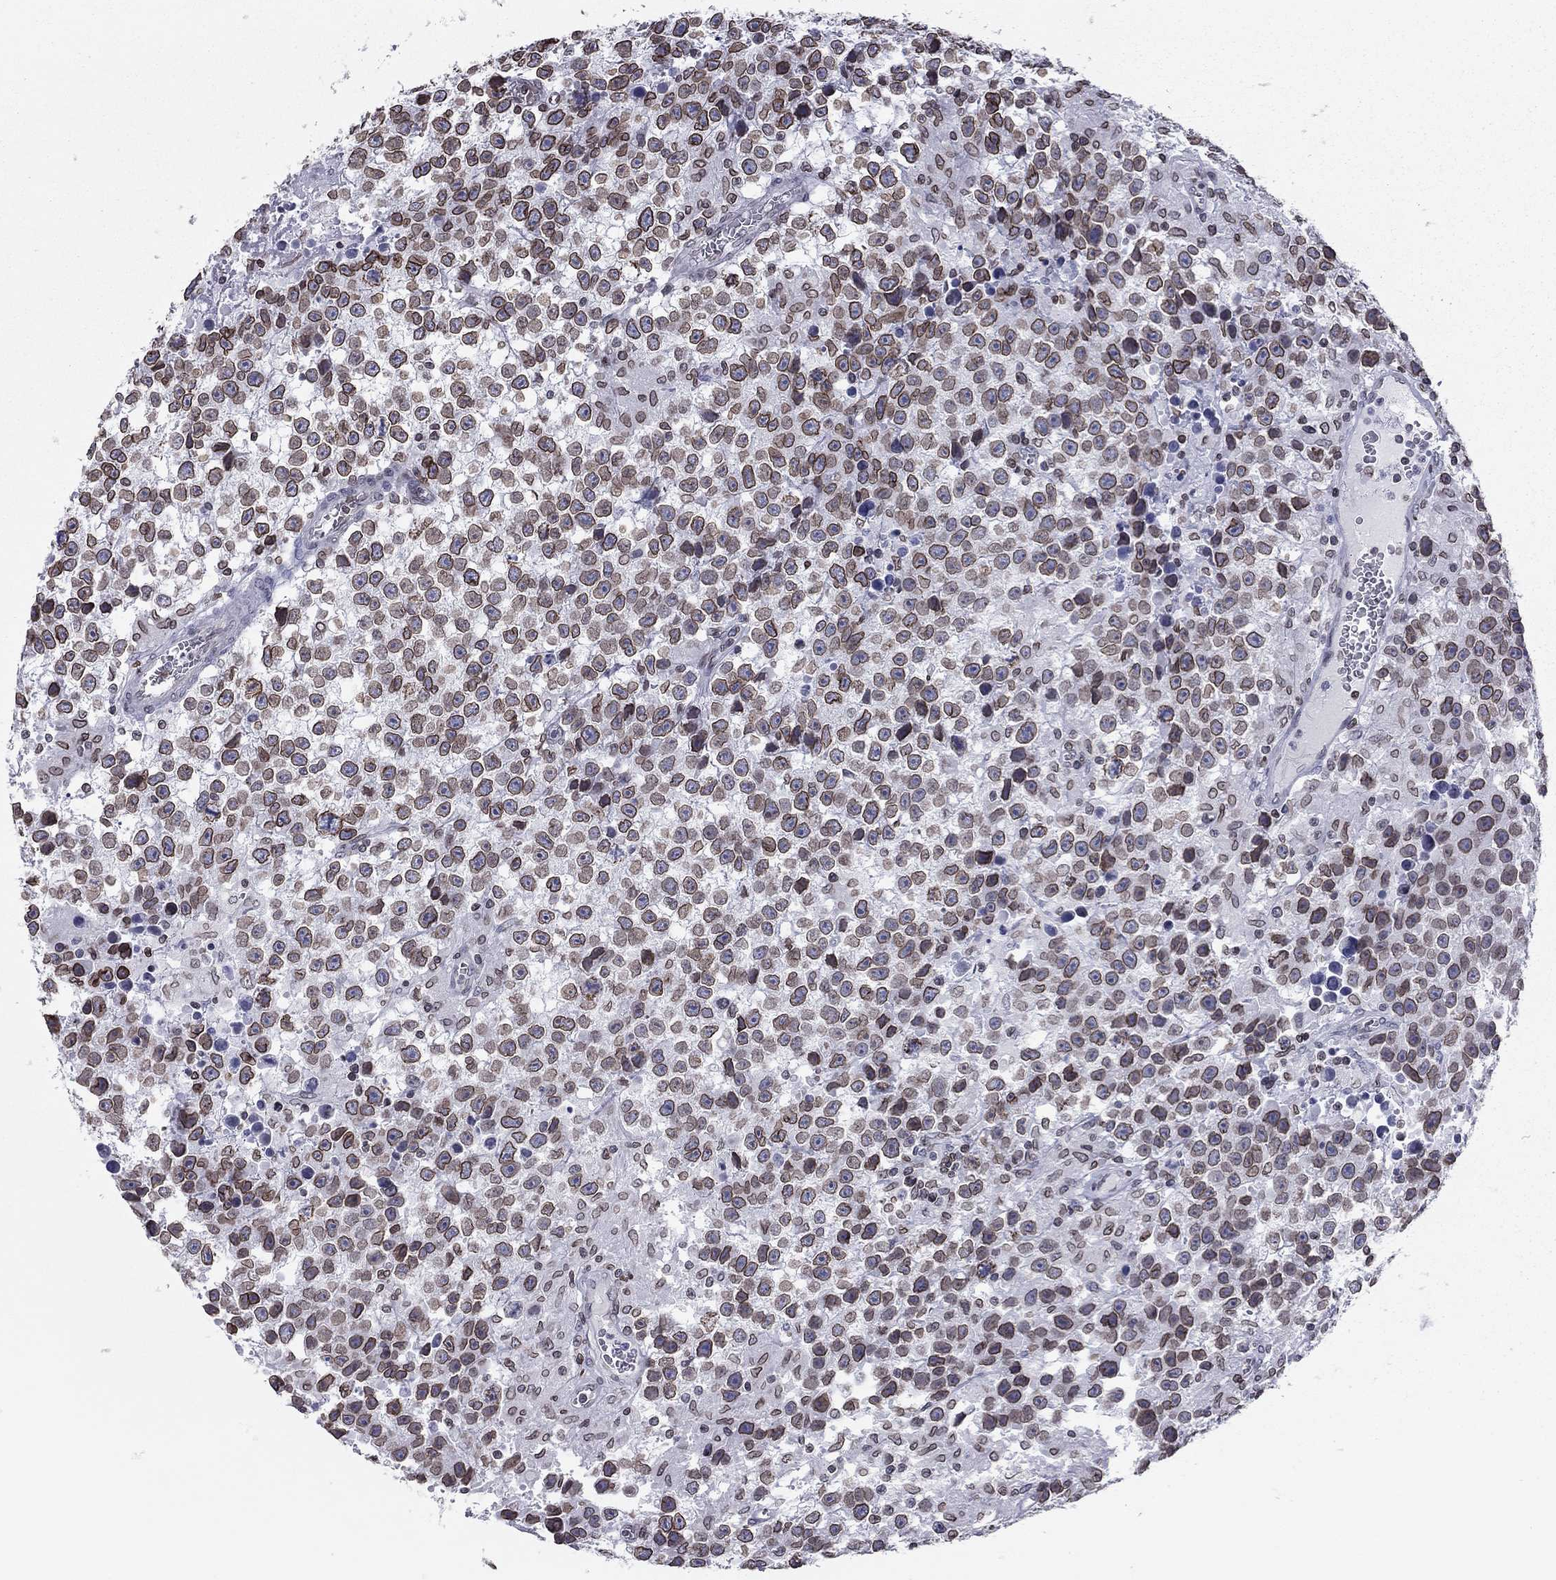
{"staining": {"intensity": "moderate", "quantity": ">75%", "location": "cytoplasmic/membranous,nuclear"}, "tissue": "testis cancer", "cell_type": "Tumor cells", "image_type": "cancer", "snomed": [{"axis": "morphology", "description": "Seminoma, NOS"}, {"axis": "topography", "description": "Testis"}], "caption": "Human seminoma (testis) stained with a brown dye displays moderate cytoplasmic/membranous and nuclear positive positivity in approximately >75% of tumor cells.", "gene": "ESPL1", "patient": {"sex": "male", "age": 43}}